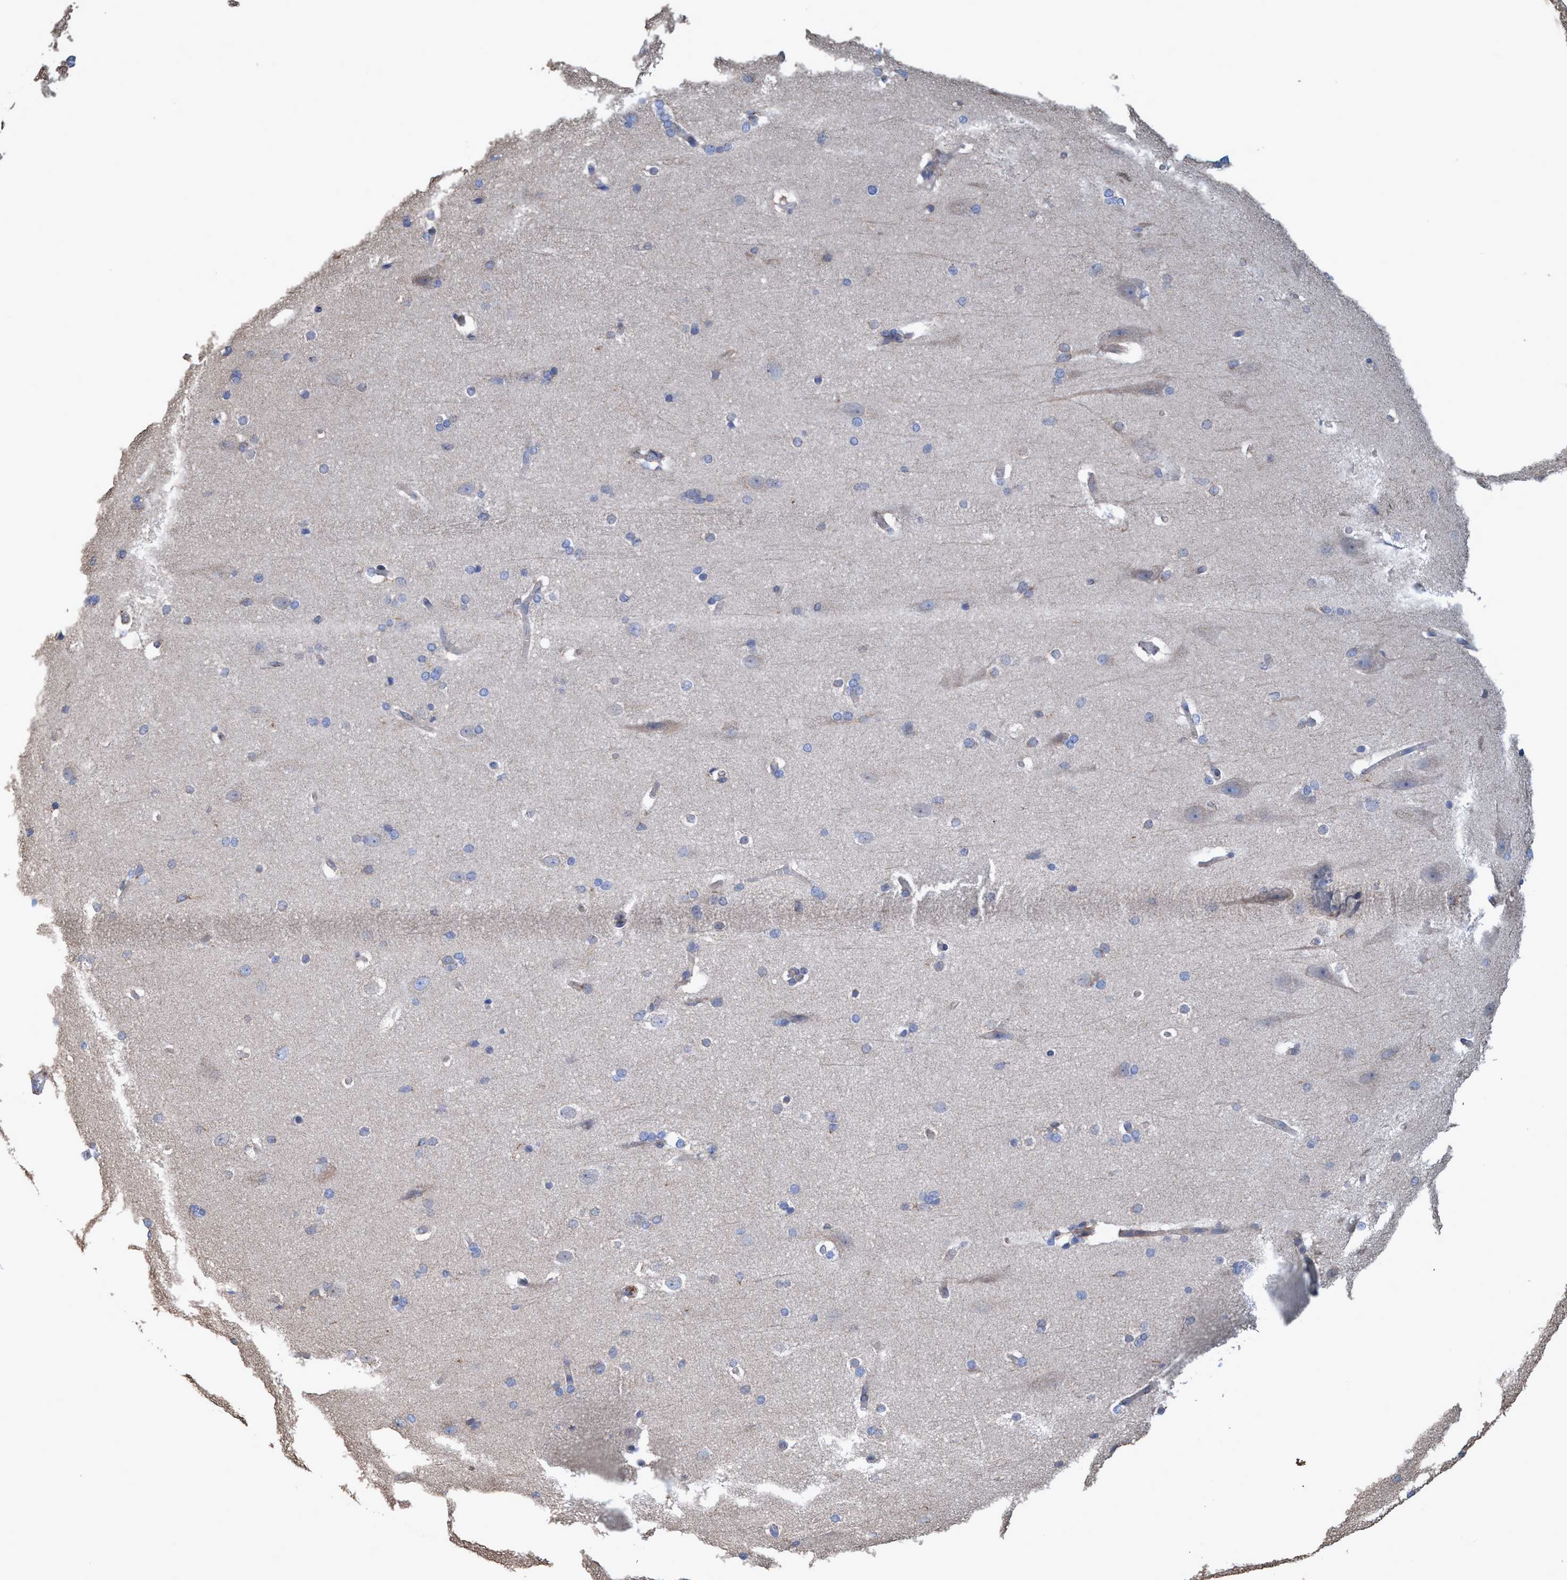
{"staining": {"intensity": "negative", "quantity": "none", "location": "none"}, "tissue": "cerebral cortex", "cell_type": "Endothelial cells", "image_type": "normal", "snomed": [{"axis": "morphology", "description": "Normal tissue, NOS"}, {"axis": "topography", "description": "Cerebral cortex"}, {"axis": "topography", "description": "Hippocampus"}], "caption": "A photomicrograph of cerebral cortex stained for a protein displays no brown staining in endothelial cells. Nuclei are stained in blue.", "gene": "BICD2", "patient": {"sex": "female", "age": 19}}